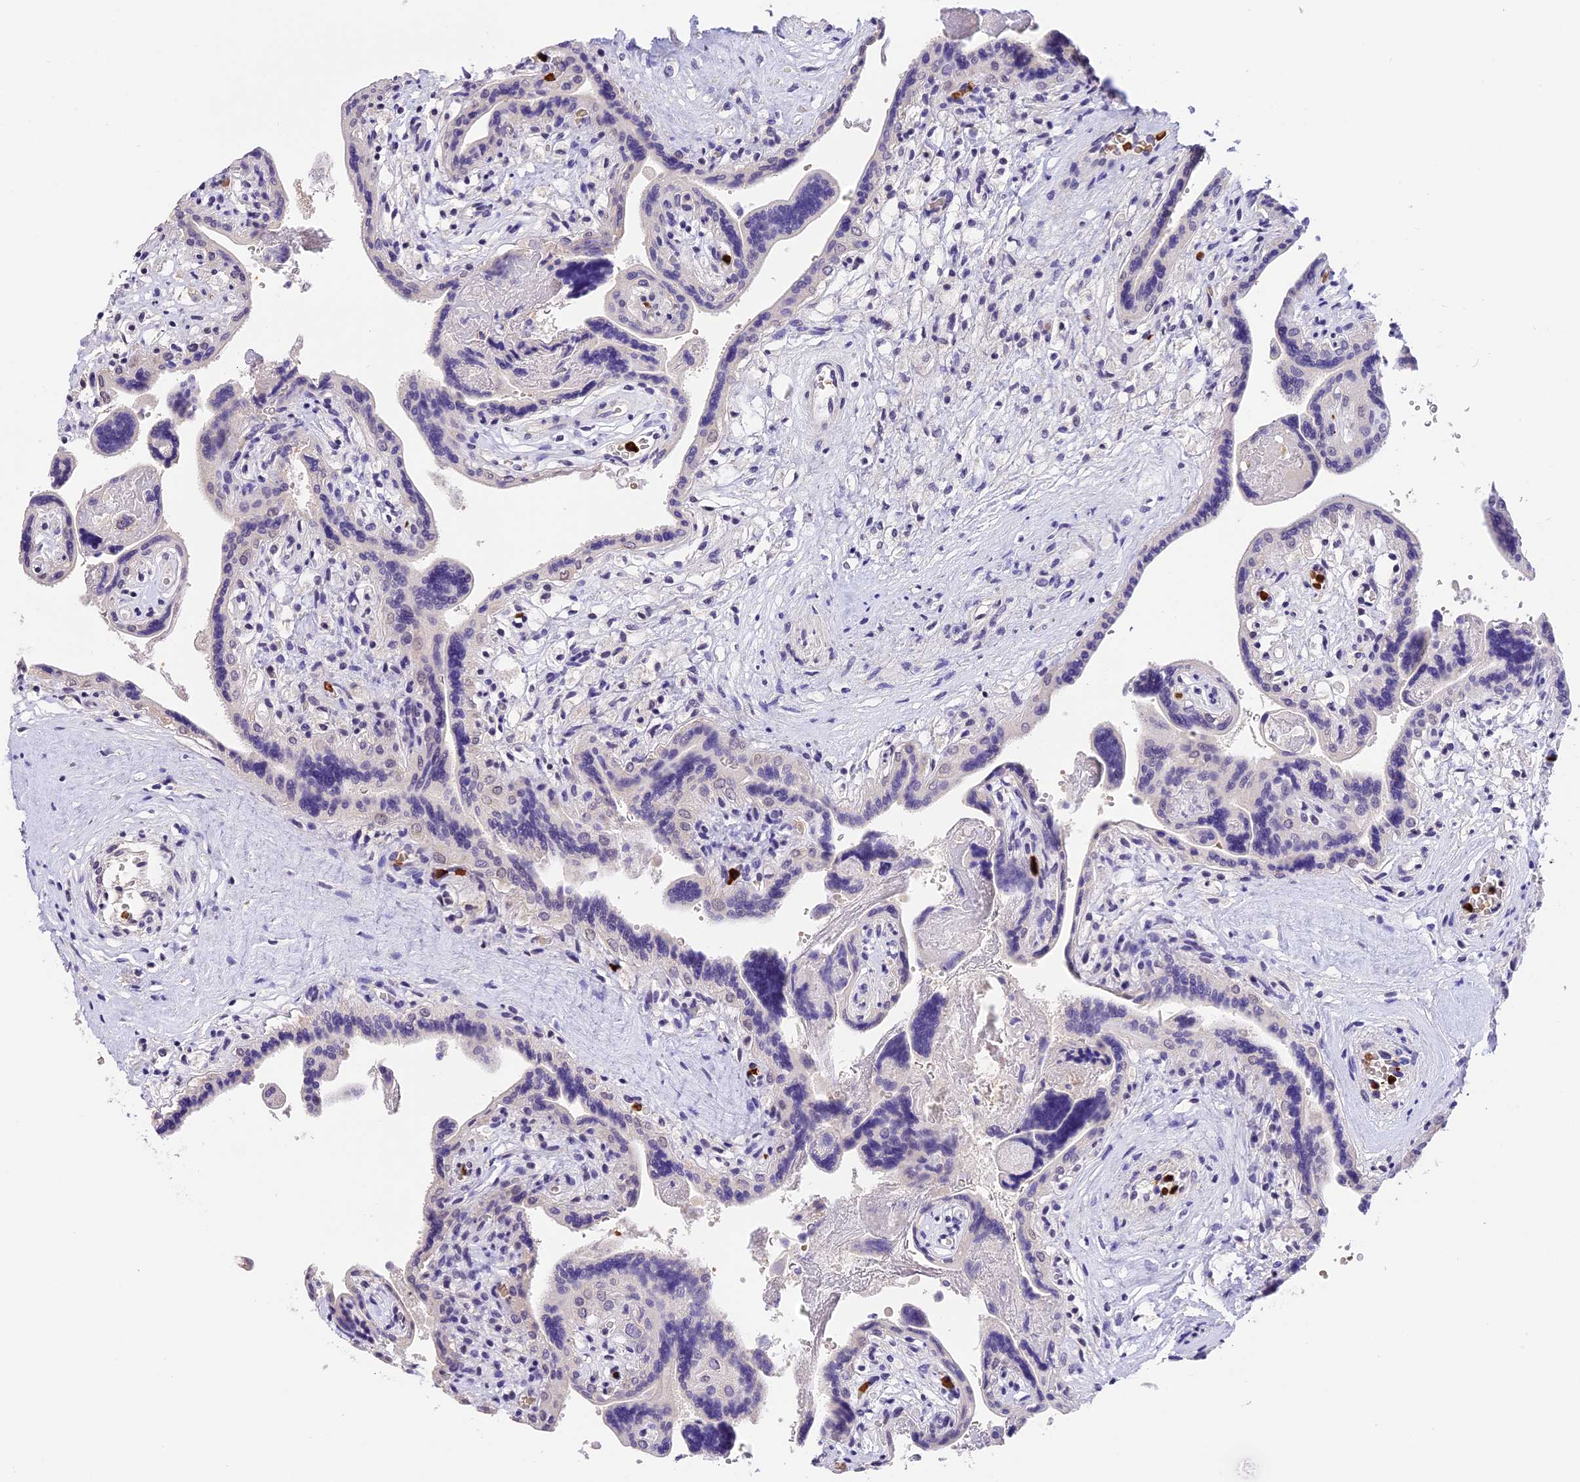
{"staining": {"intensity": "negative", "quantity": "none", "location": "none"}, "tissue": "placenta", "cell_type": "Decidual cells", "image_type": "normal", "snomed": [{"axis": "morphology", "description": "Normal tissue, NOS"}, {"axis": "topography", "description": "Placenta"}], "caption": "Histopathology image shows no protein staining in decidual cells of unremarkable placenta.", "gene": "AHSP", "patient": {"sex": "female", "age": 37}}